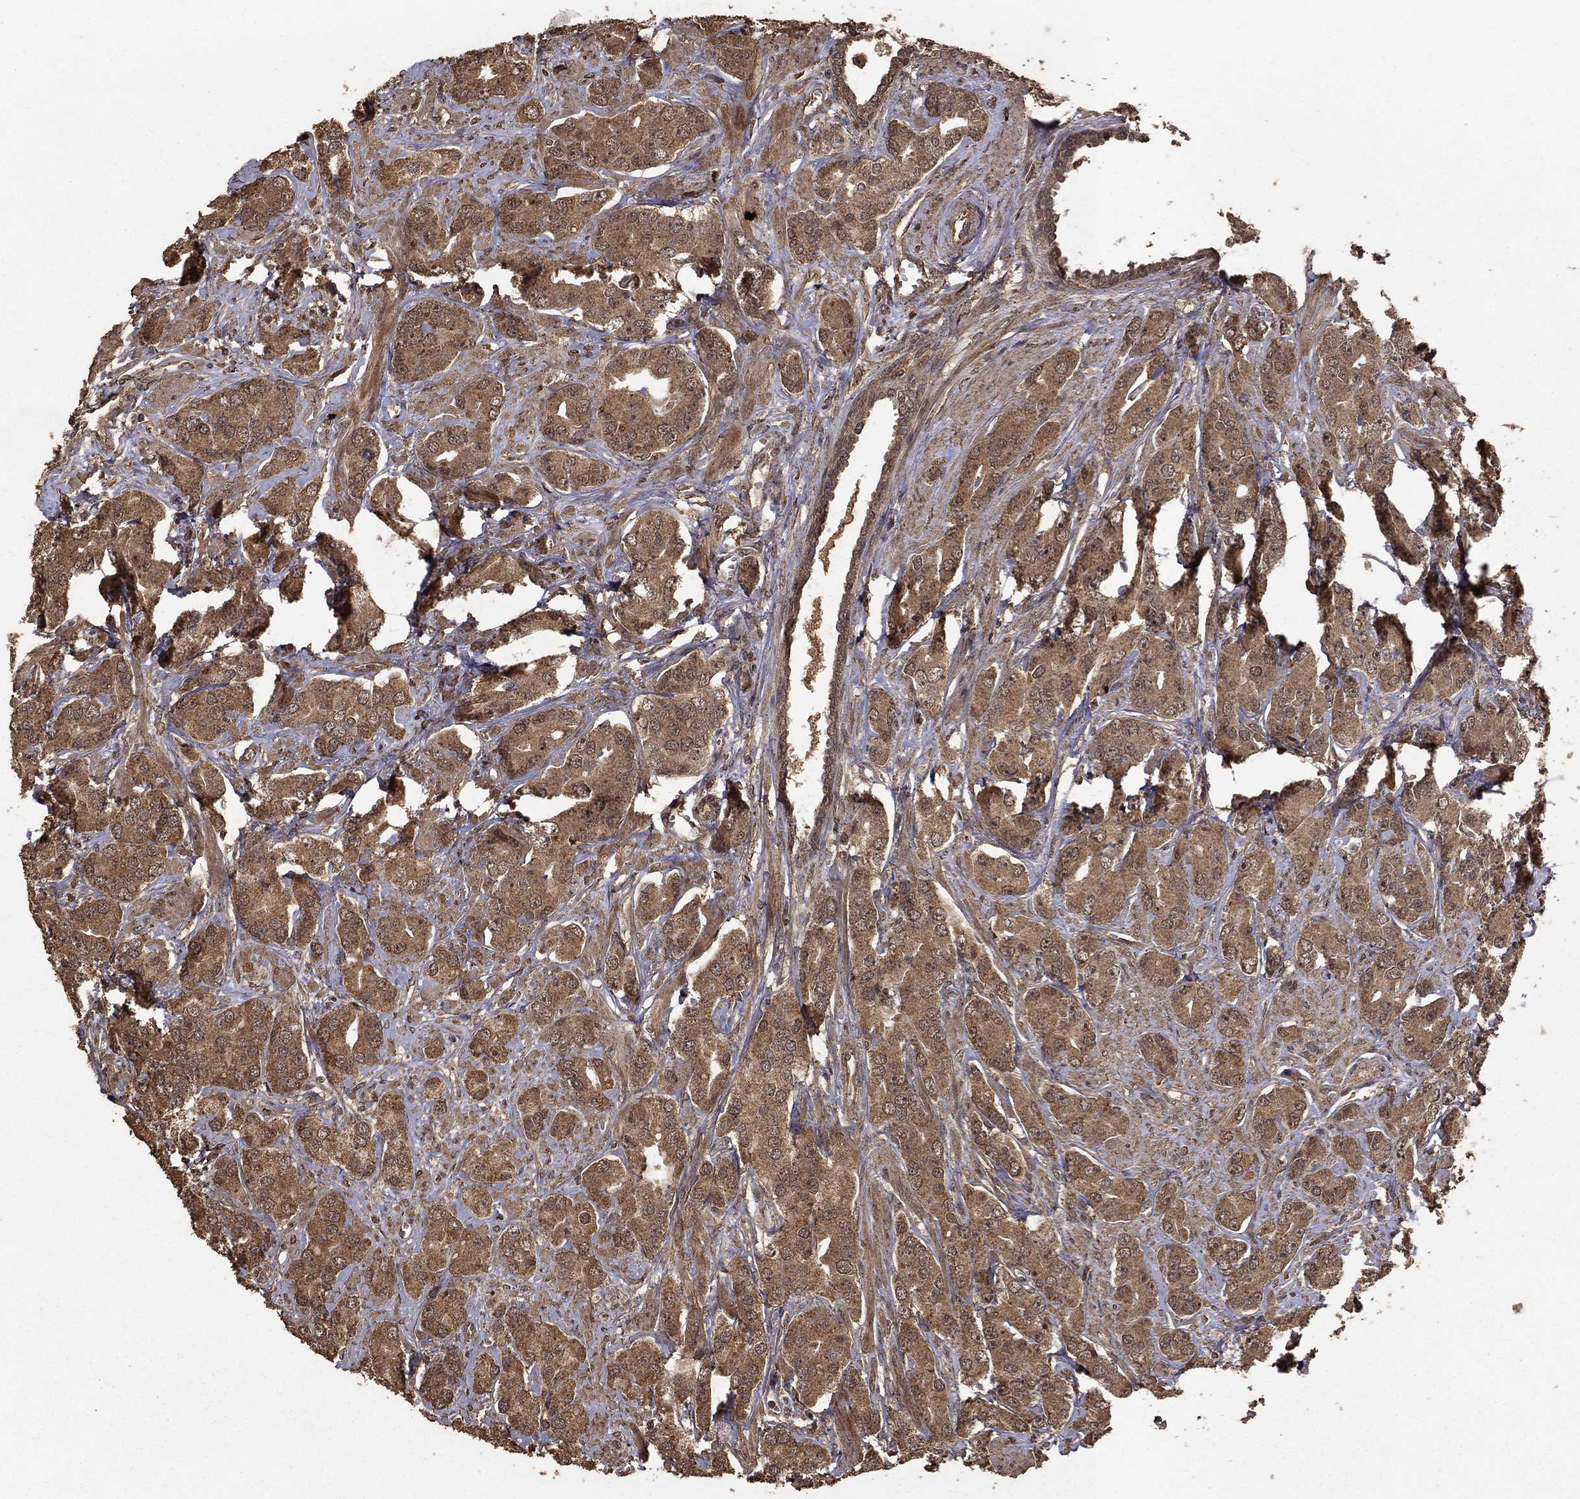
{"staining": {"intensity": "moderate", "quantity": ">75%", "location": "cytoplasmic/membranous"}, "tissue": "prostate cancer", "cell_type": "Tumor cells", "image_type": "cancer", "snomed": [{"axis": "morphology", "description": "Adenocarcinoma, NOS"}, {"axis": "topography", "description": "Prostate"}], "caption": "High-power microscopy captured an immunohistochemistry (IHC) image of prostate cancer, revealing moderate cytoplasmic/membranous staining in approximately >75% of tumor cells.", "gene": "PRDM1", "patient": {"sex": "male", "age": 67}}